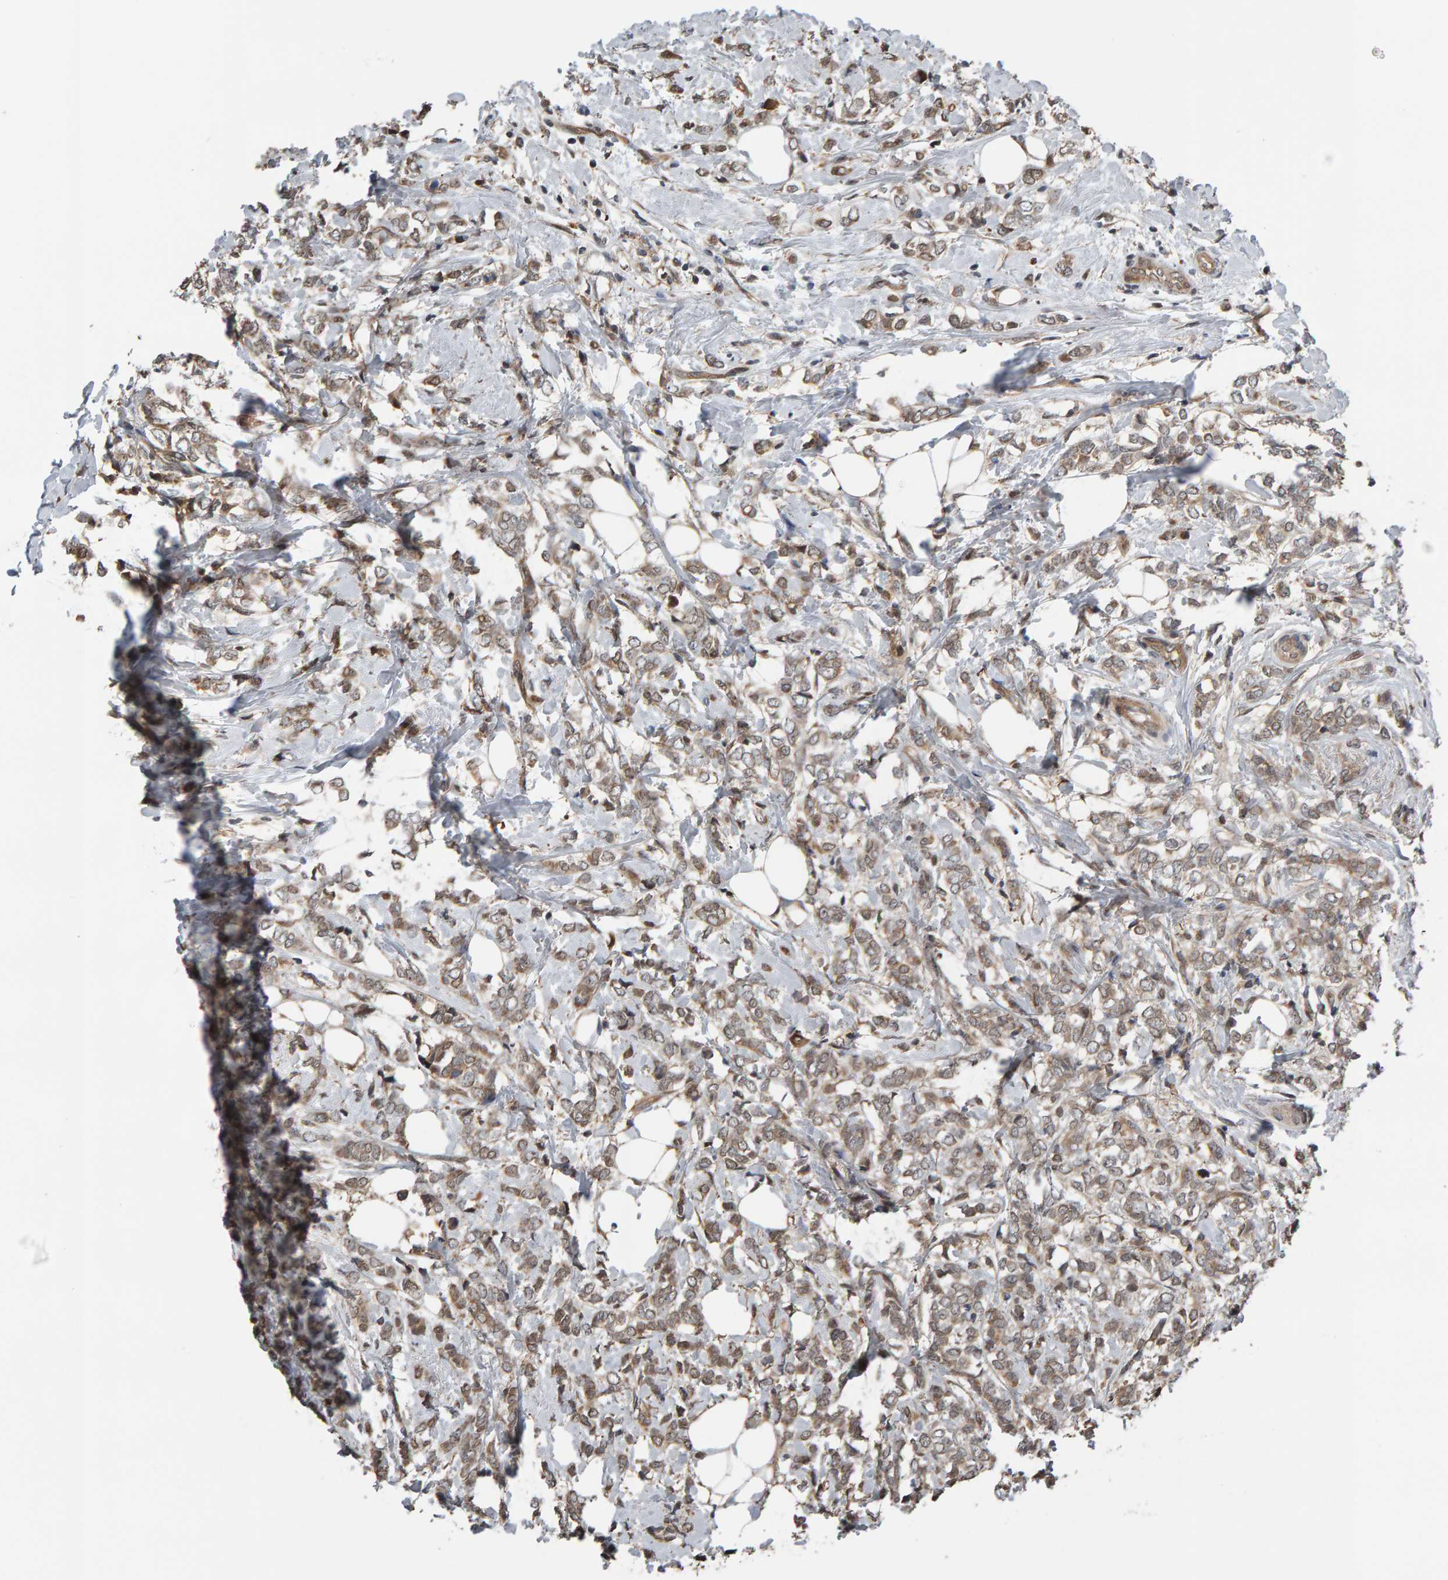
{"staining": {"intensity": "weak", "quantity": ">75%", "location": "cytoplasmic/membranous"}, "tissue": "breast cancer", "cell_type": "Tumor cells", "image_type": "cancer", "snomed": [{"axis": "morphology", "description": "Normal tissue, NOS"}, {"axis": "morphology", "description": "Lobular carcinoma"}, {"axis": "topography", "description": "Breast"}], "caption": "A brown stain shows weak cytoplasmic/membranous staining of a protein in breast lobular carcinoma tumor cells.", "gene": "COASY", "patient": {"sex": "female", "age": 47}}